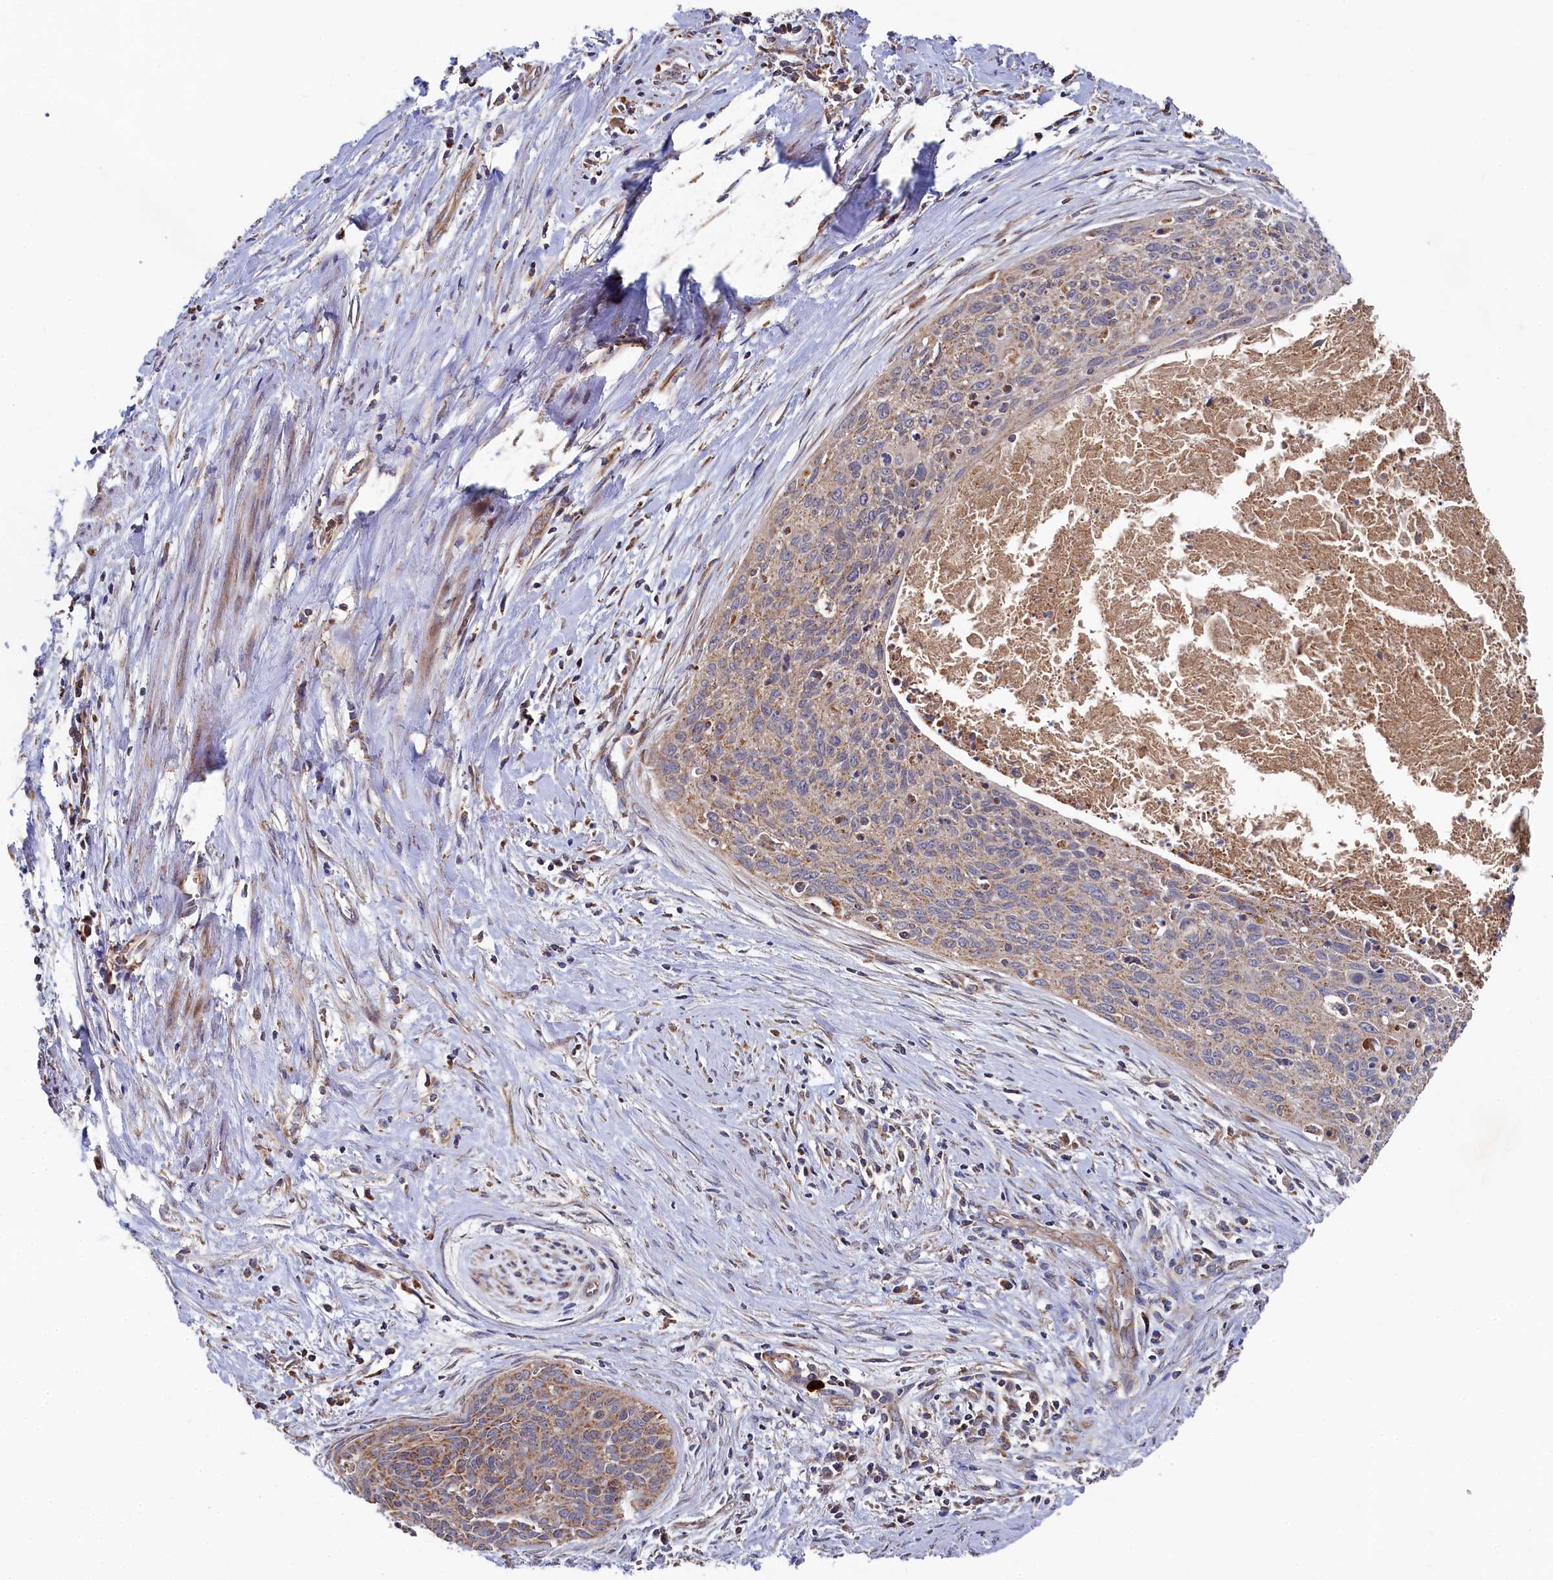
{"staining": {"intensity": "moderate", "quantity": ">75%", "location": "cytoplasmic/membranous"}, "tissue": "cervical cancer", "cell_type": "Tumor cells", "image_type": "cancer", "snomed": [{"axis": "morphology", "description": "Squamous cell carcinoma, NOS"}, {"axis": "topography", "description": "Cervix"}], "caption": "DAB (3,3'-diaminobenzidine) immunohistochemical staining of human cervical cancer (squamous cell carcinoma) reveals moderate cytoplasmic/membranous protein staining in about >75% of tumor cells.", "gene": "HAUS2", "patient": {"sex": "female", "age": 55}}